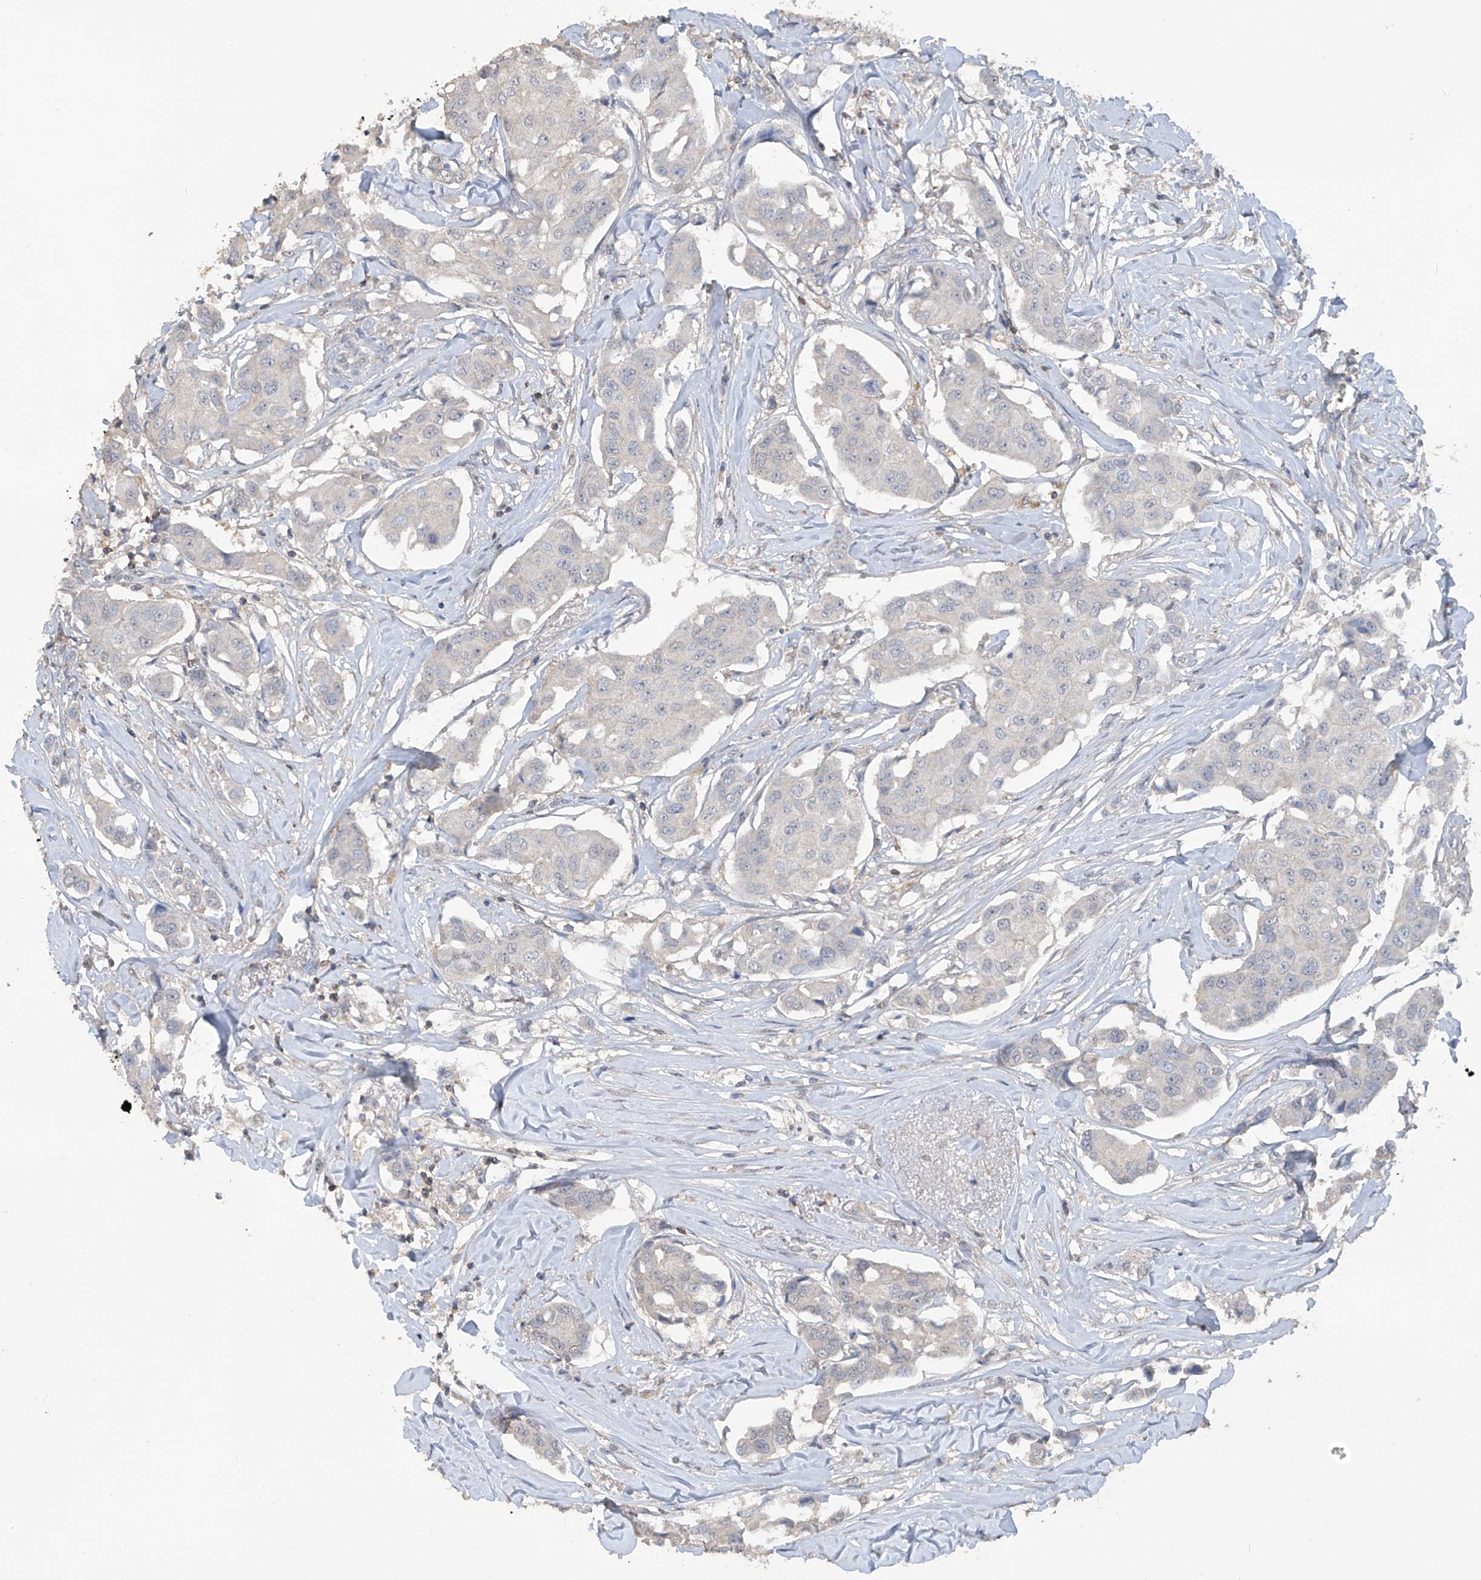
{"staining": {"intensity": "negative", "quantity": "none", "location": "none"}, "tissue": "breast cancer", "cell_type": "Tumor cells", "image_type": "cancer", "snomed": [{"axis": "morphology", "description": "Duct carcinoma"}, {"axis": "topography", "description": "Breast"}], "caption": "There is no significant staining in tumor cells of breast cancer (invasive ductal carcinoma).", "gene": "HAS3", "patient": {"sex": "female", "age": 80}}